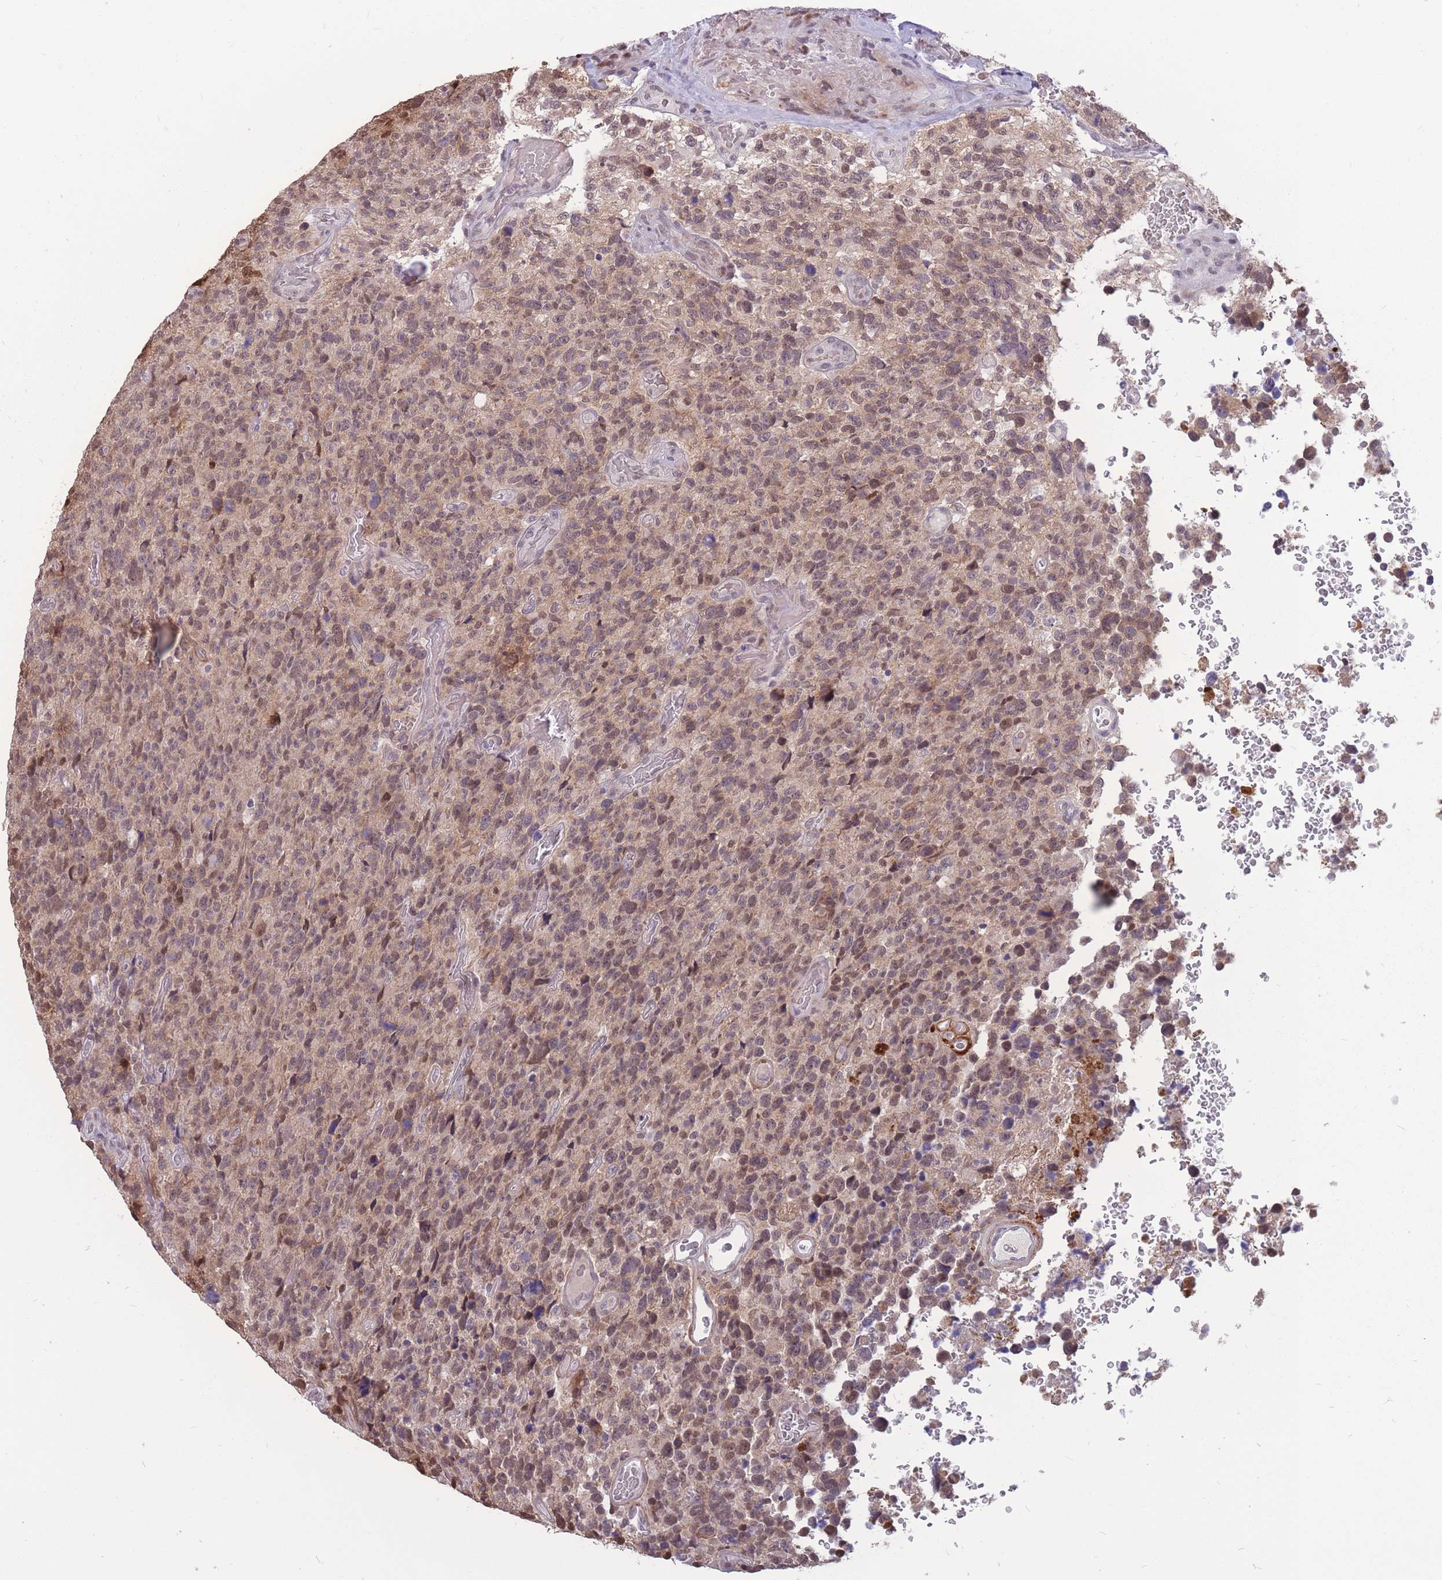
{"staining": {"intensity": "weak", "quantity": "25%-75%", "location": "nuclear"}, "tissue": "glioma", "cell_type": "Tumor cells", "image_type": "cancer", "snomed": [{"axis": "morphology", "description": "Glioma, malignant, High grade"}, {"axis": "topography", "description": "Brain"}], "caption": "Weak nuclear protein staining is present in about 25%-75% of tumor cells in malignant glioma (high-grade).", "gene": "ADD2", "patient": {"sex": "male", "age": 69}}